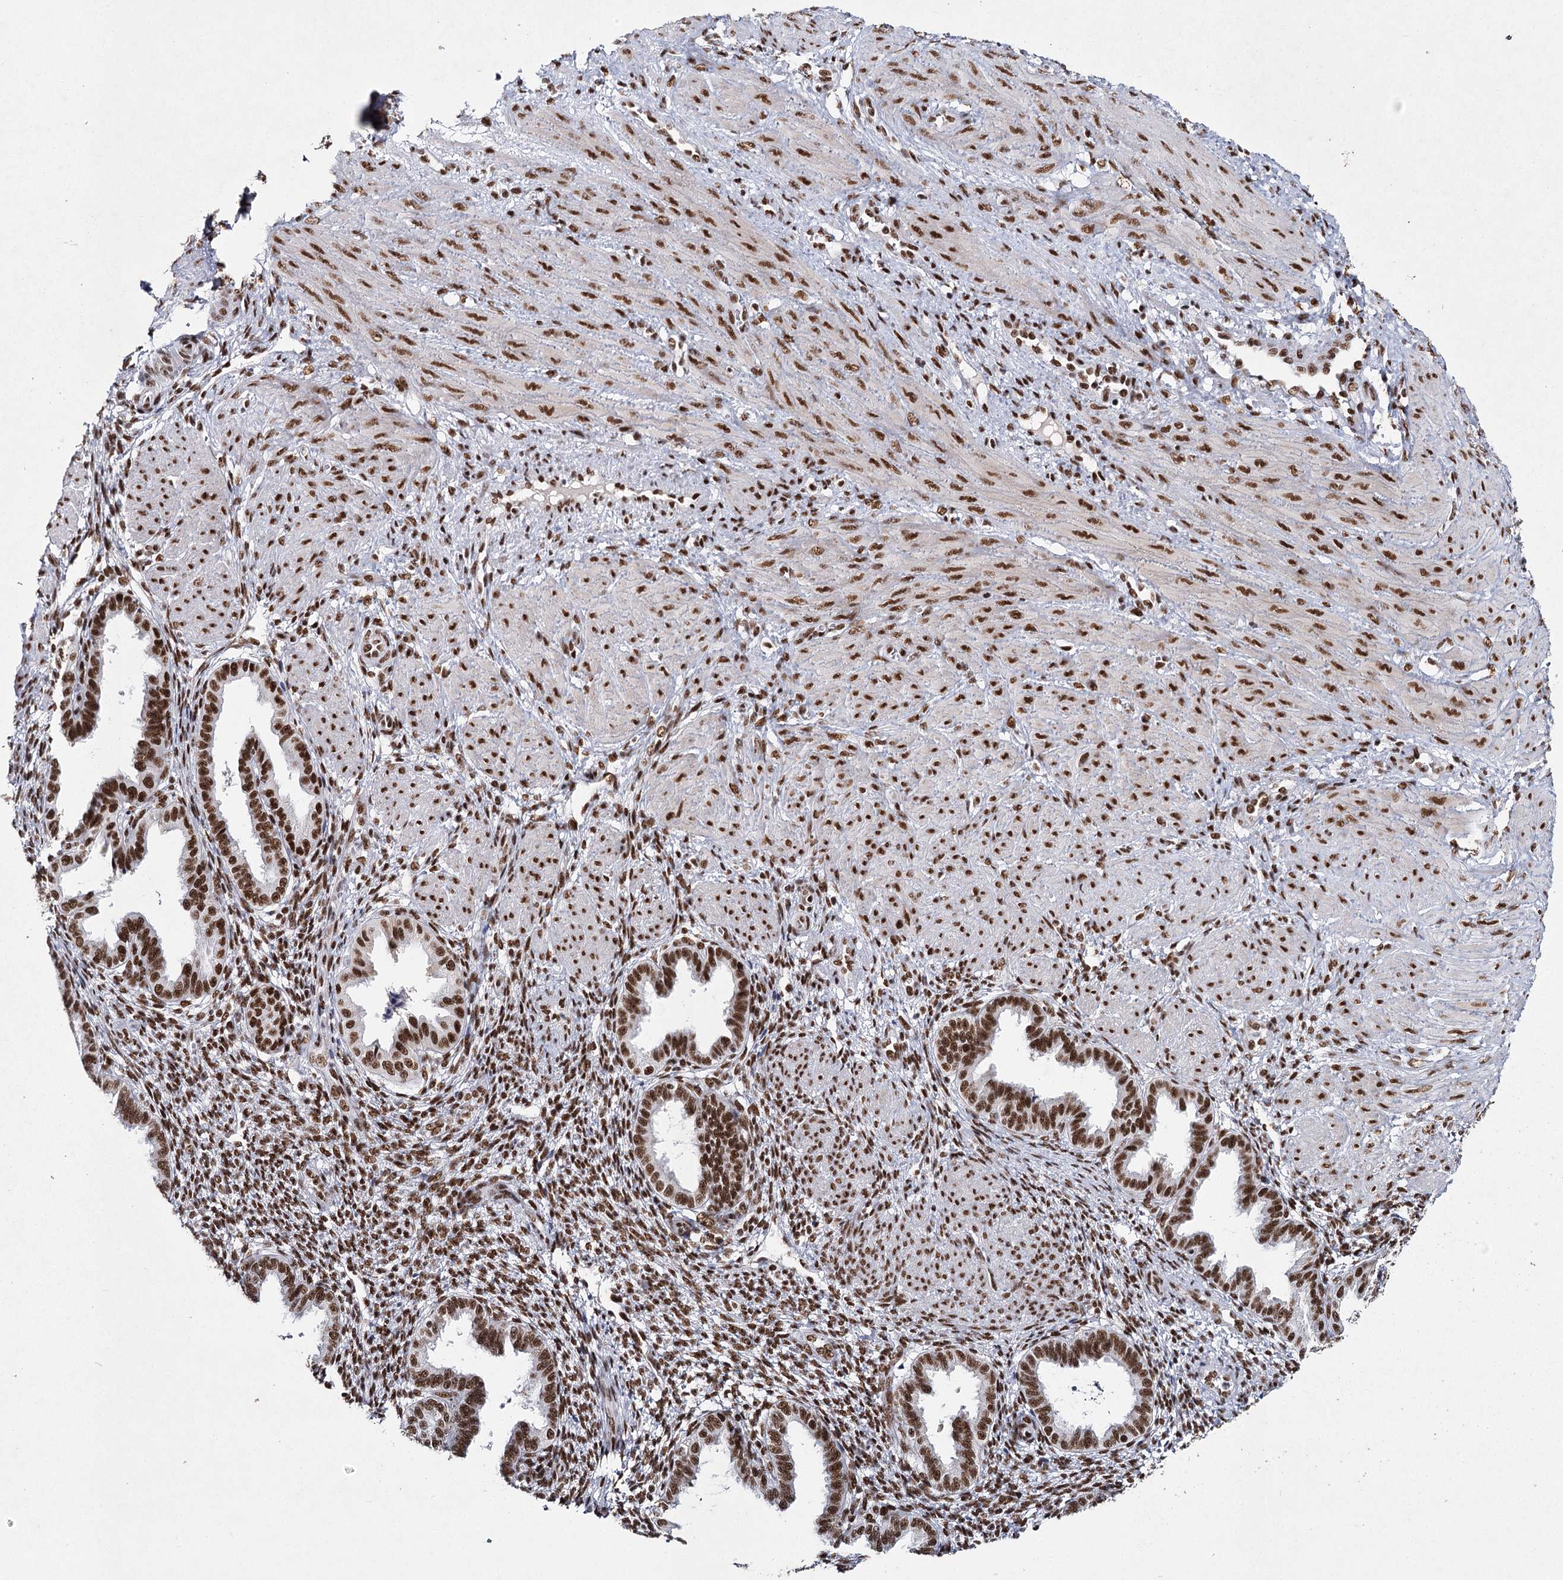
{"staining": {"intensity": "moderate", "quantity": "25%-75%", "location": "nuclear"}, "tissue": "endometrium", "cell_type": "Cells in endometrial stroma", "image_type": "normal", "snomed": [{"axis": "morphology", "description": "Normal tissue, NOS"}, {"axis": "topography", "description": "Endometrium"}], "caption": "High-power microscopy captured an immunohistochemistry image of normal endometrium, revealing moderate nuclear positivity in approximately 25%-75% of cells in endometrial stroma. (brown staining indicates protein expression, while blue staining denotes nuclei).", "gene": "SCAF8", "patient": {"sex": "female", "age": 33}}